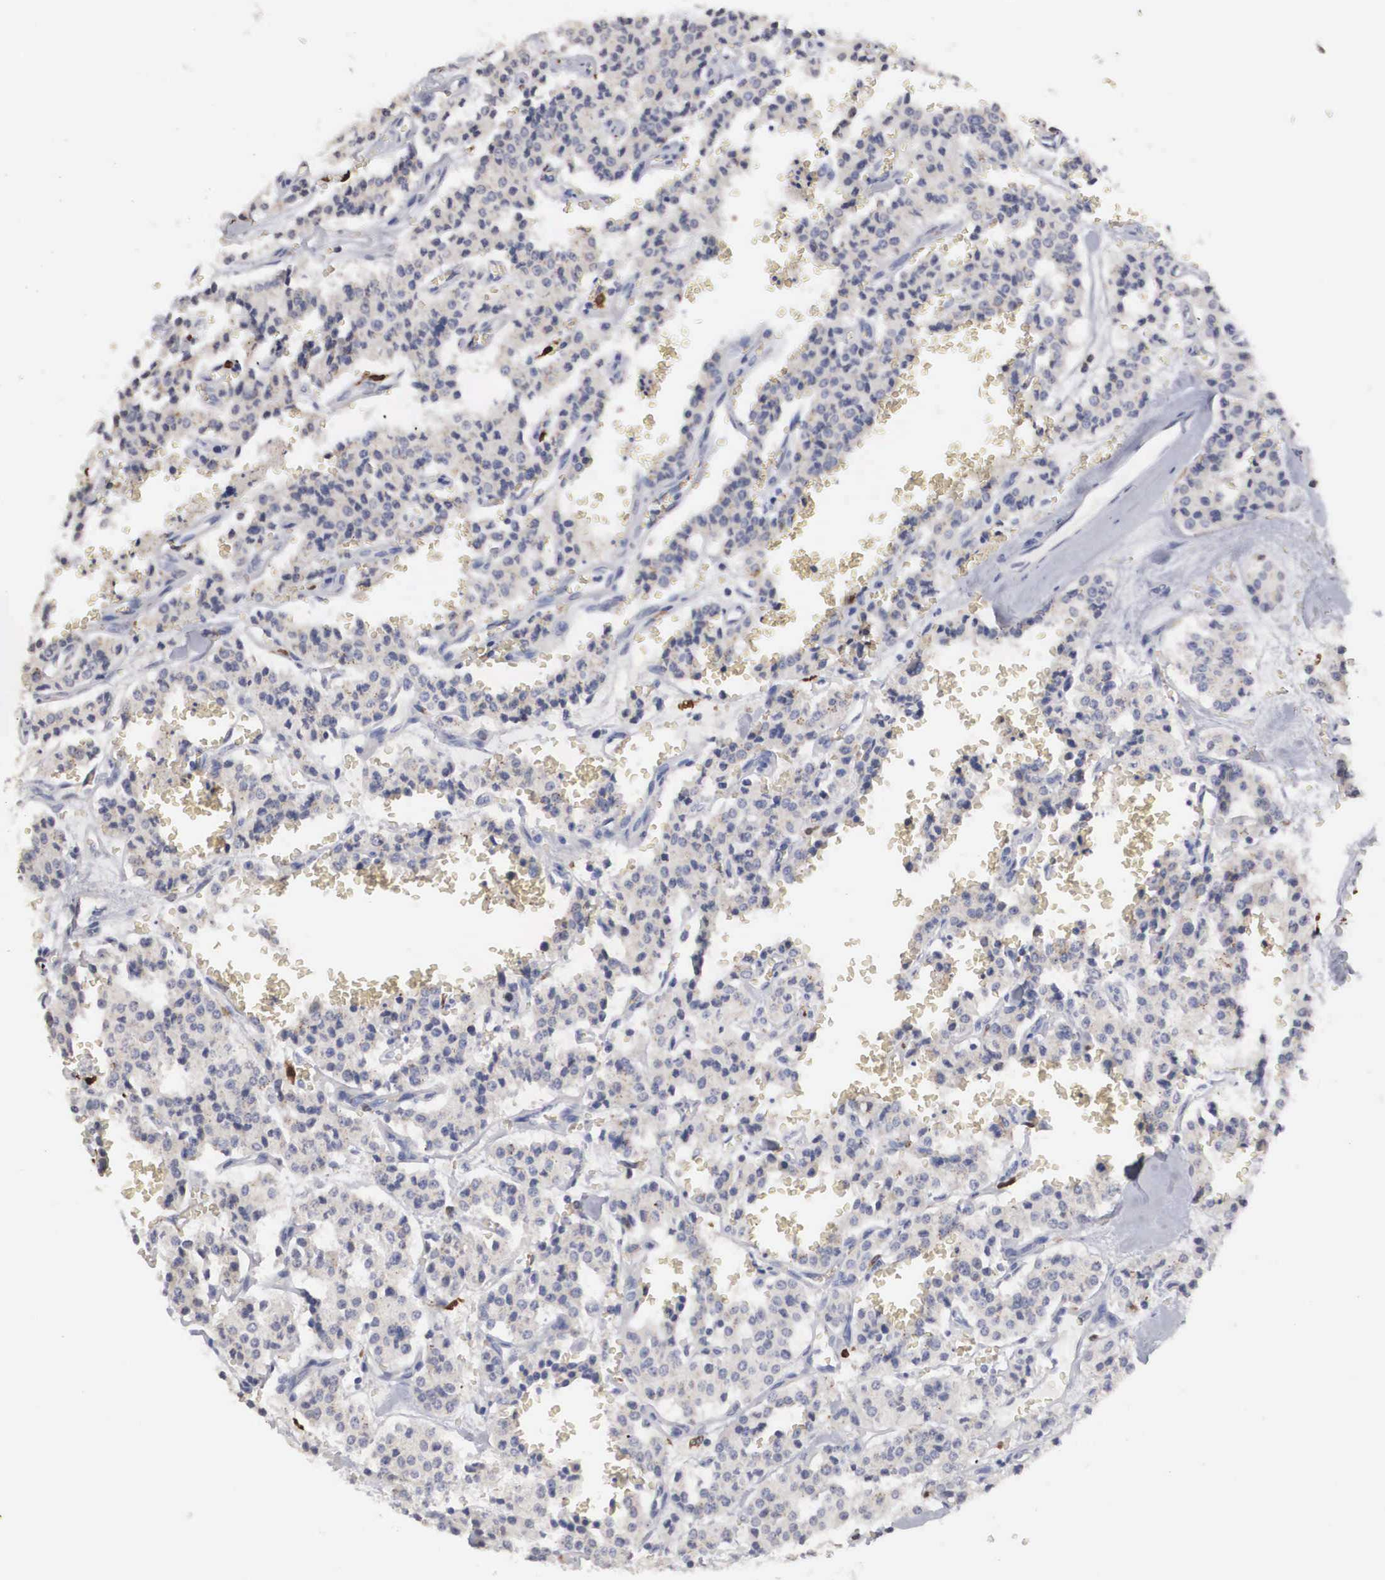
{"staining": {"intensity": "negative", "quantity": "none", "location": "none"}, "tissue": "carcinoid", "cell_type": "Tumor cells", "image_type": "cancer", "snomed": [{"axis": "morphology", "description": "Carcinoid, malignant, NOS"}, {"axis": "topography", "description": "Bronchus"}], "caption": "Tumor cells are negative for protein expression in human carcinoid.", "gene": "HMOX1", "patient": {"sex": "male", "age": 55}}